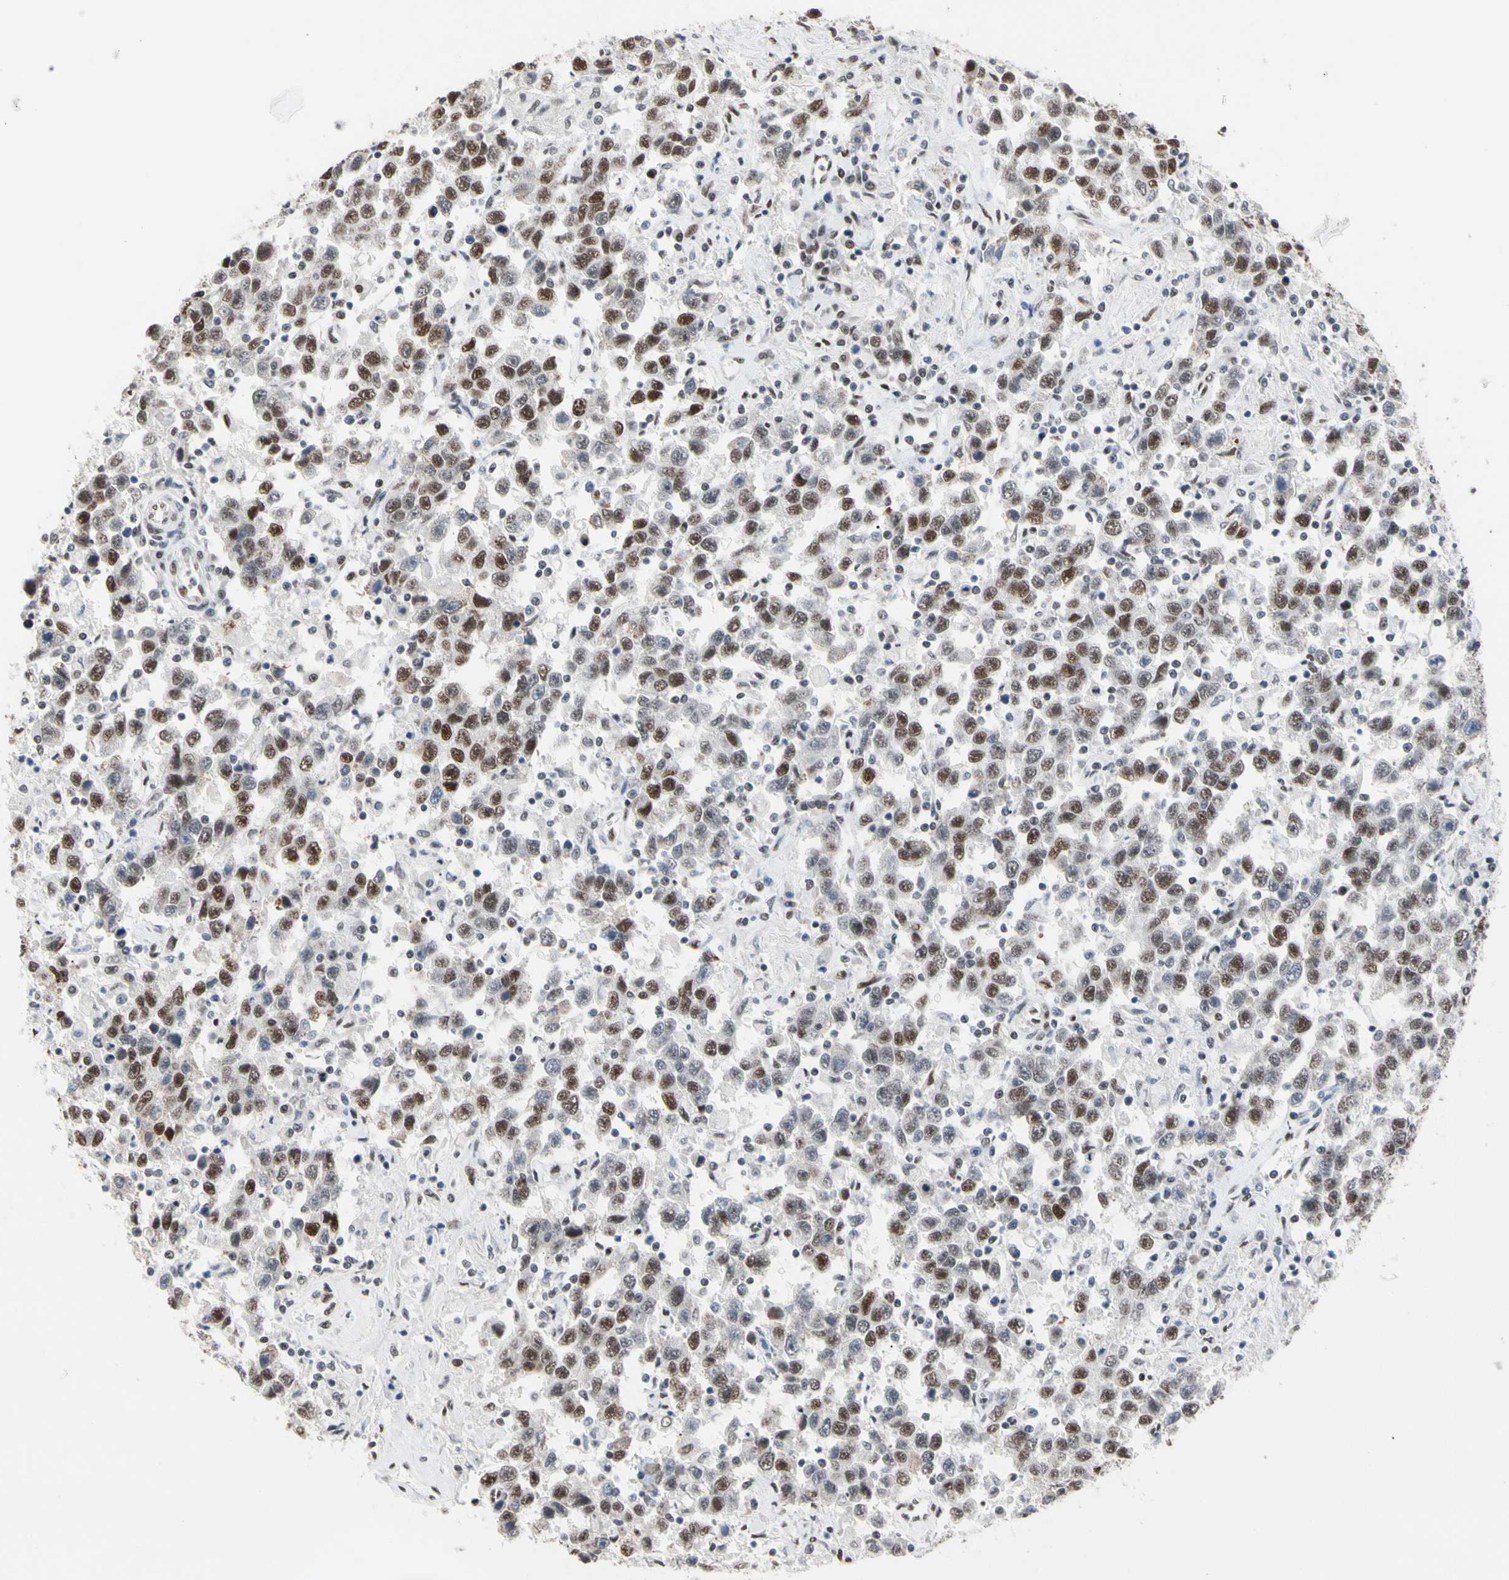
{"staining": {"intensity": "strong", "quantity": "25%-75%", "location": "nuclear"}, "tissue": "testis cancer", "cell_type": "Tumor cells", "image_type": "cancer", "snomed": [{"axis": "morphology", "description": "Seminoma, NOS"}, {"axis": "topography", "description": "Testis"}], "caption": "A high amount of strong nuclear expression is appreciated in about 25%-75% of tumor cells in testis seminoma tissue.", "gene": "FAM98B", "patient": {"sex": "male", "age": 41}}